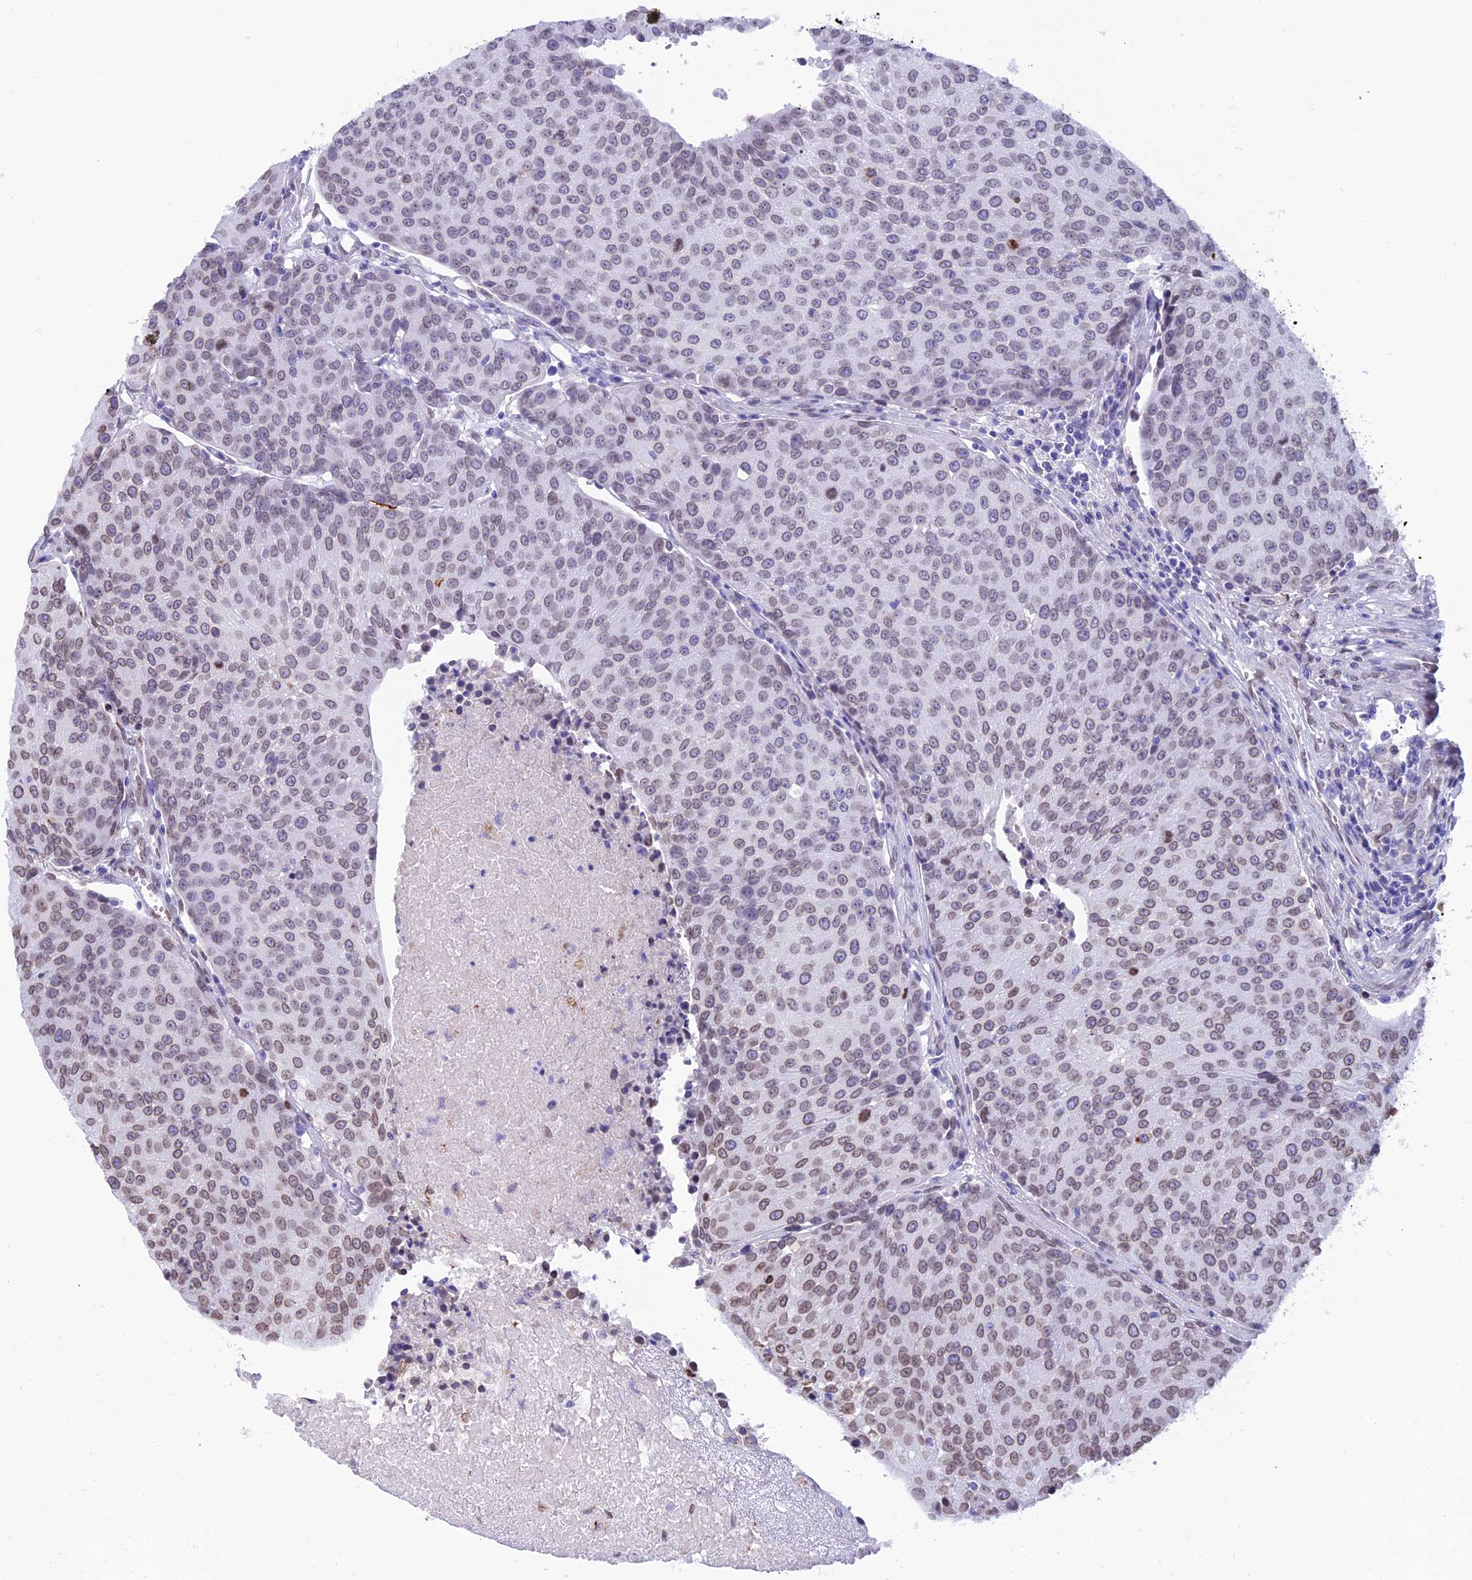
{"staining": {"intensity": "weak", "quantity": ">75%", "location": "cytoplasmic/membranous,nuclear"}, "tissue": "urothelial cancer", "cell_type": "Tumor cells", "image_type": "cancer", "snomed": [{"axis": "morphology", "description": "Urothelial carcinoma, High grade"}, {"axis": "topography", "description": "Urinary bladder"}], "caption": "Urothelial cancer stained with a brown dye displays weak cytoplasmic/membranous and nuclear positive expression in about >75% of tumor cells.", "gene": "TMPRSS7", "patient": {"sex": "female", "age": 85}}